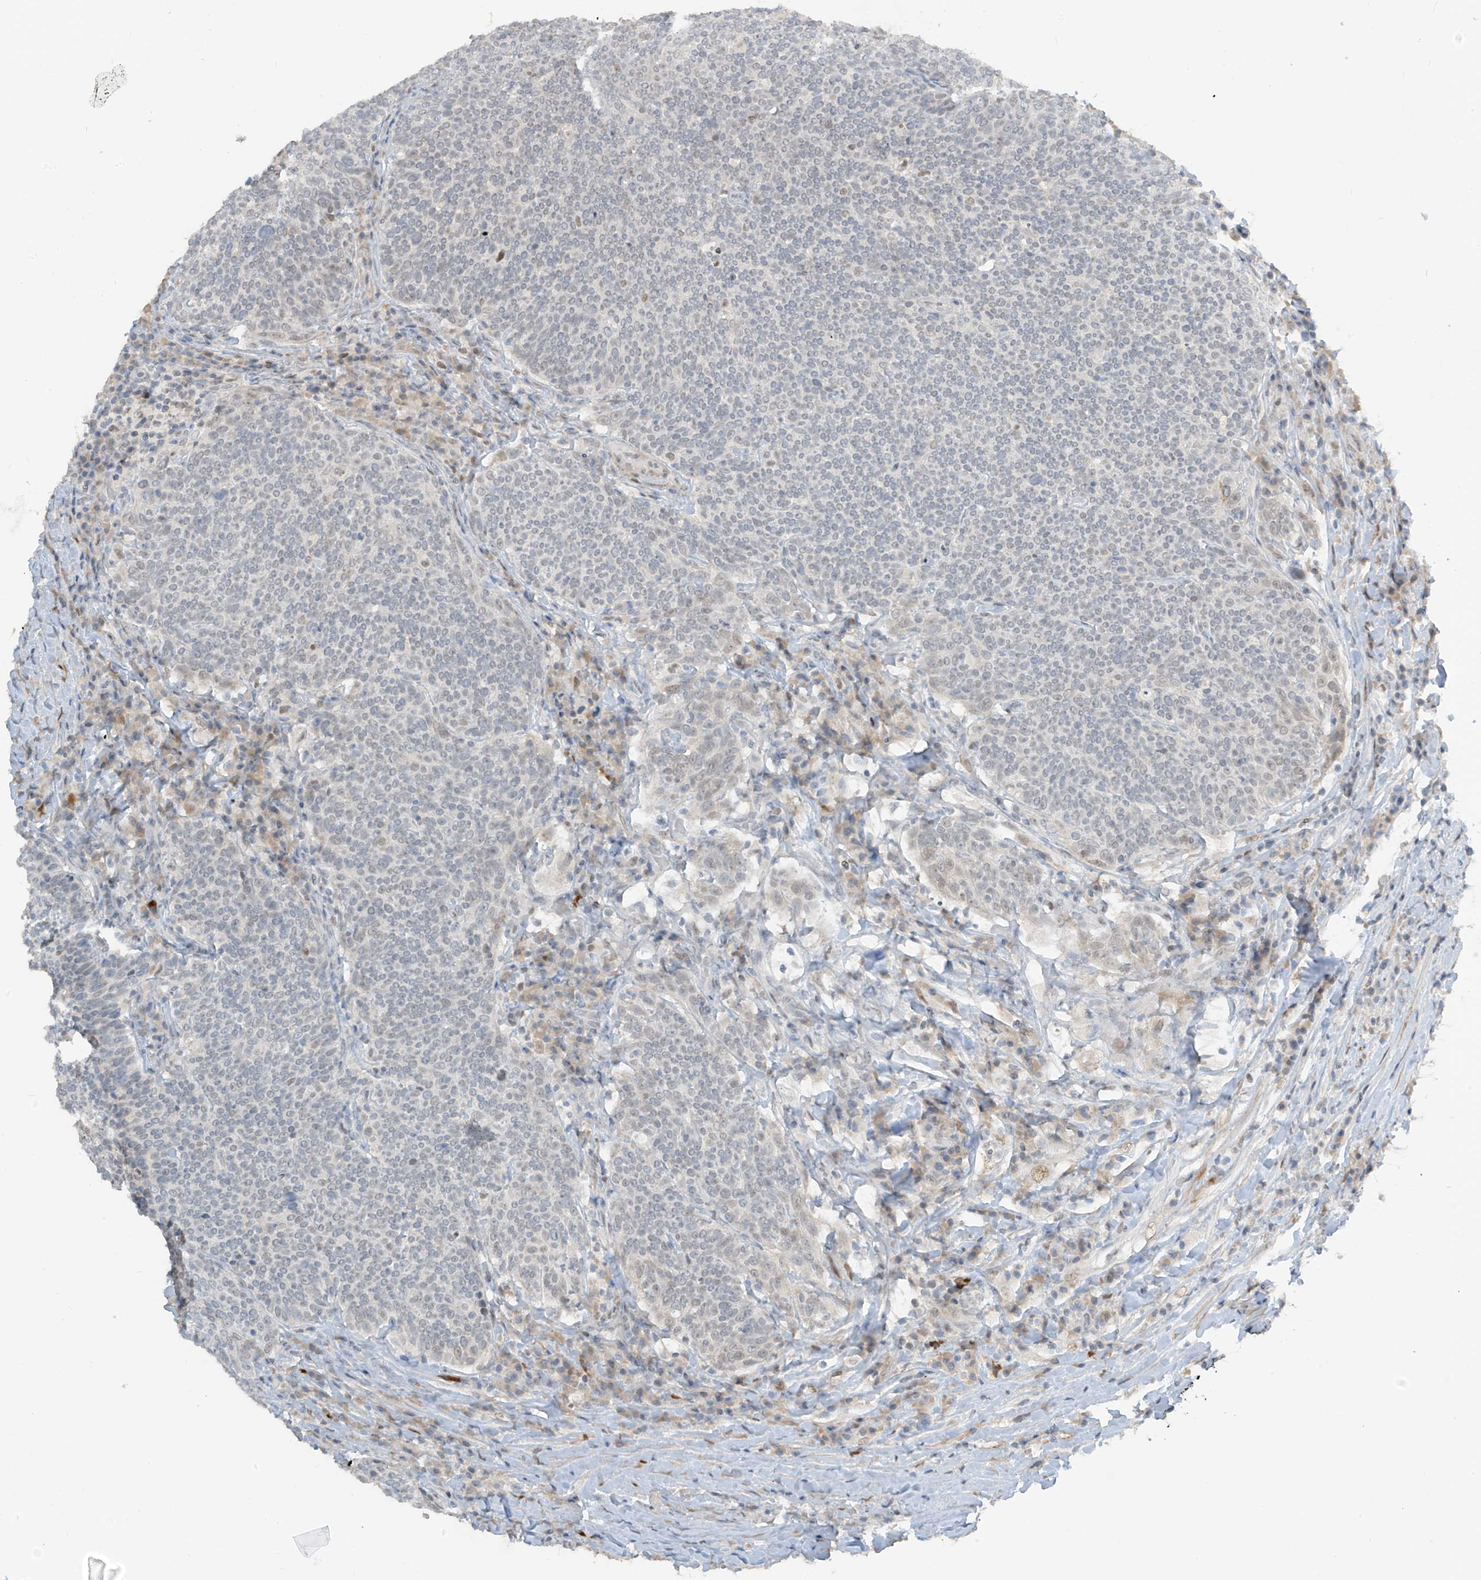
{"staining": {"intensity": "negative", "quantity": "none", "location": "none"}, "tissue": "head and neck cancer", "cell_type": "Tumor cells", "image_type": "cancer", "snomed": [{"axis": "morphology", "description": "Squamous cell carcinoma, NOS"}, {"axis": "morphology", "description": "Squamous cell carcinoma, metastatic, NOS"}, {"axis": "topography", "description": "Lymph node"}, {"axis": "topography", "description": "Head-Neck"}], "caption": "An image of human head and neck metastatic squamous cell carcinoma is negative for staining in tumor cells.", "gene": "METAP1D", "patient": {"sex": "male", "age": 62}}